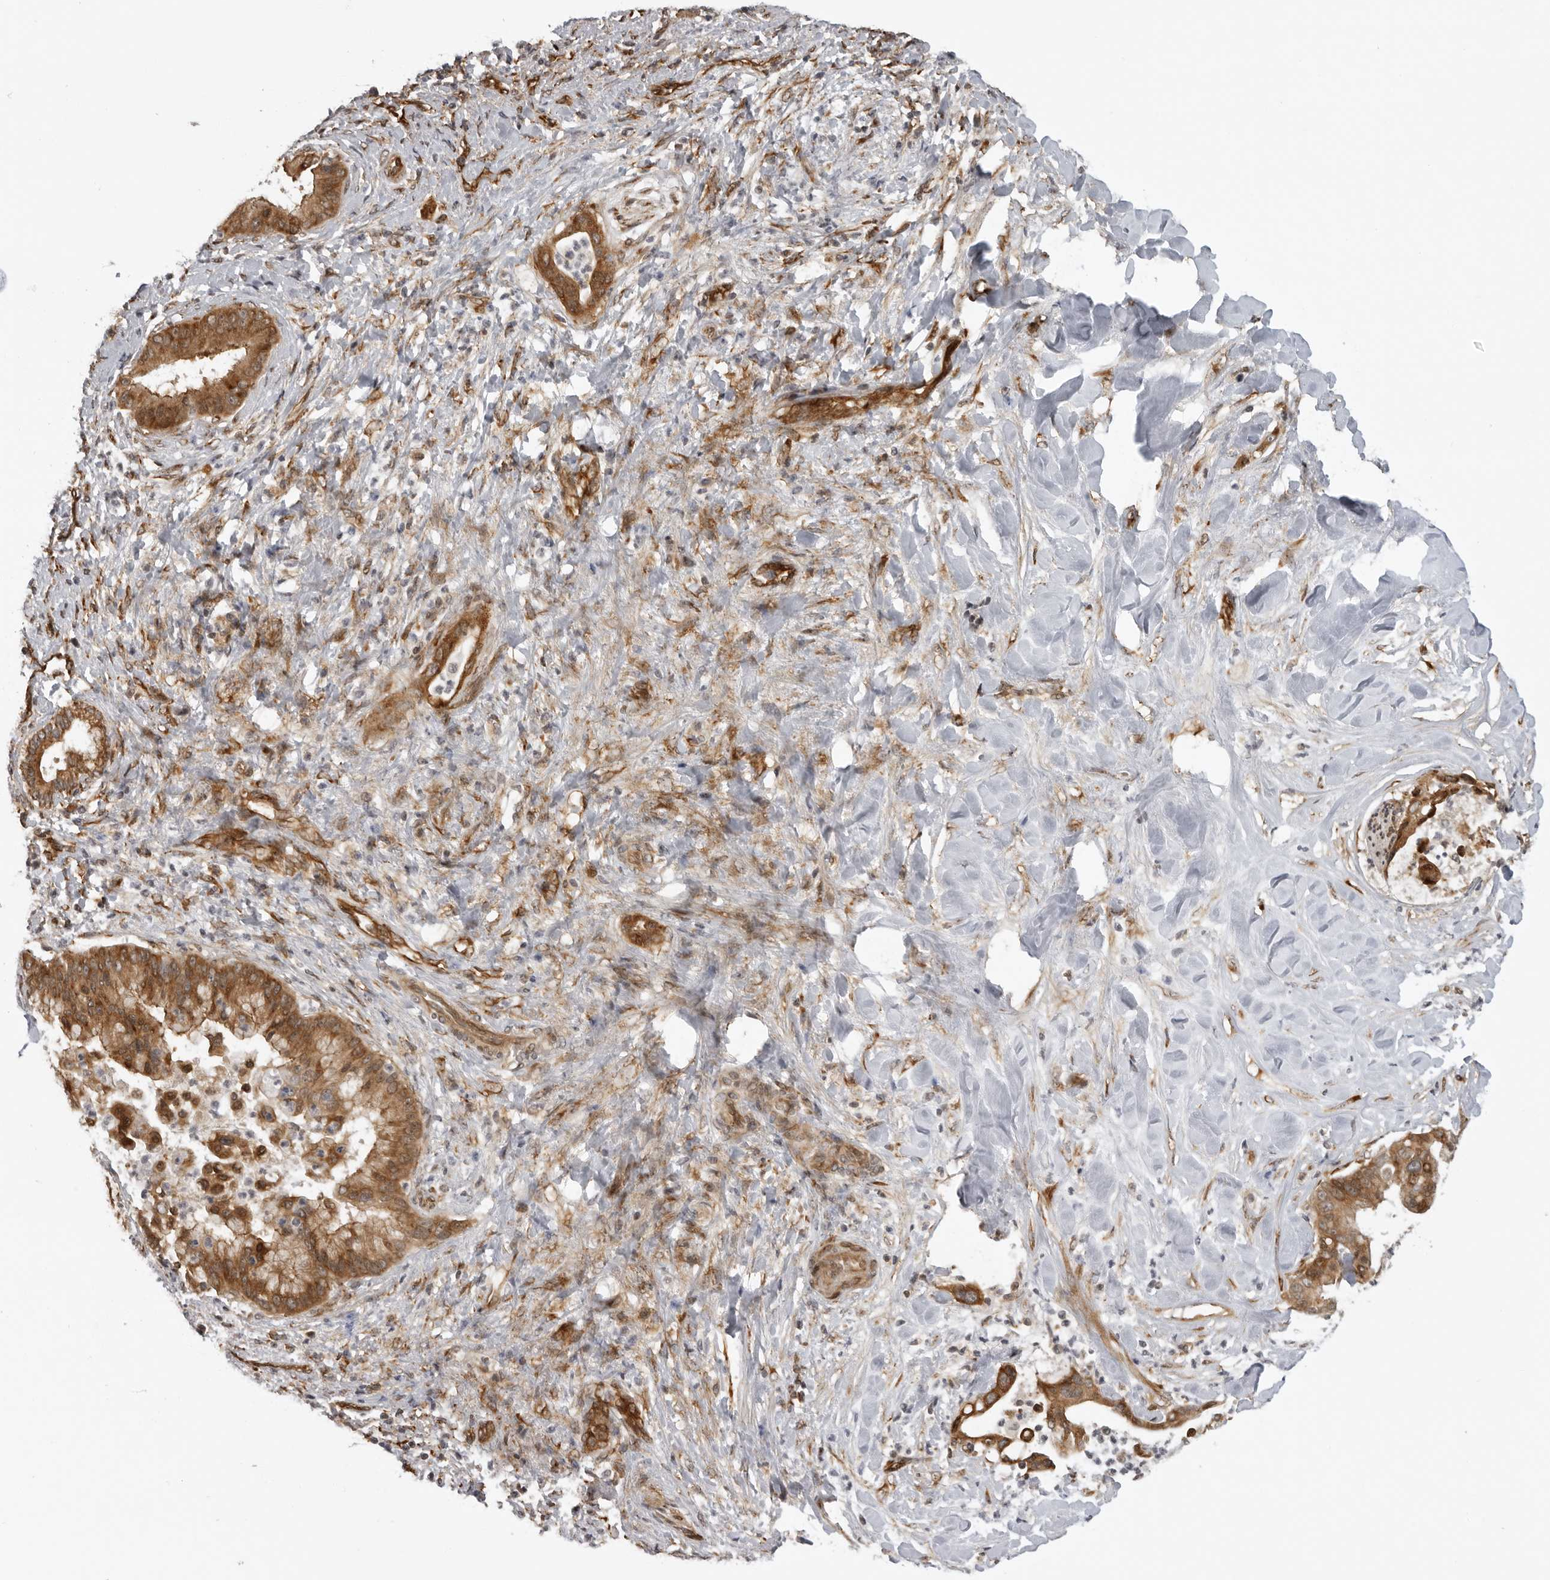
{"staining": {"intensity": "strong", "quantity": "25%-75%", "location": "cytoplasmic/membranous"}, "tissue": "liver cancer", "cell_type": "Tumor cells", "image_type": "cancer", "snomed": [{"axis": "morphology", "description": "Cholangiocarcinoma"}, {"axis": "topography", "description": "Liver"}], "caption": "High-magnification brightfield microscopy of liver cholangiocarcinoma stained with DAB (brown) and counterstained with hematoxylin (blue). tumor cells exhibit strong cytoplasmic/membranous expression is seen in about25%-75% of cells. The staining was performed using DAB (3,3'-diaminobenzidine), with brown indicating positive protein expression. Nuclei are stained blue with hematoxylin.", "gene": "DNAH14", "patient": {"sex": "female", "age": 54}}